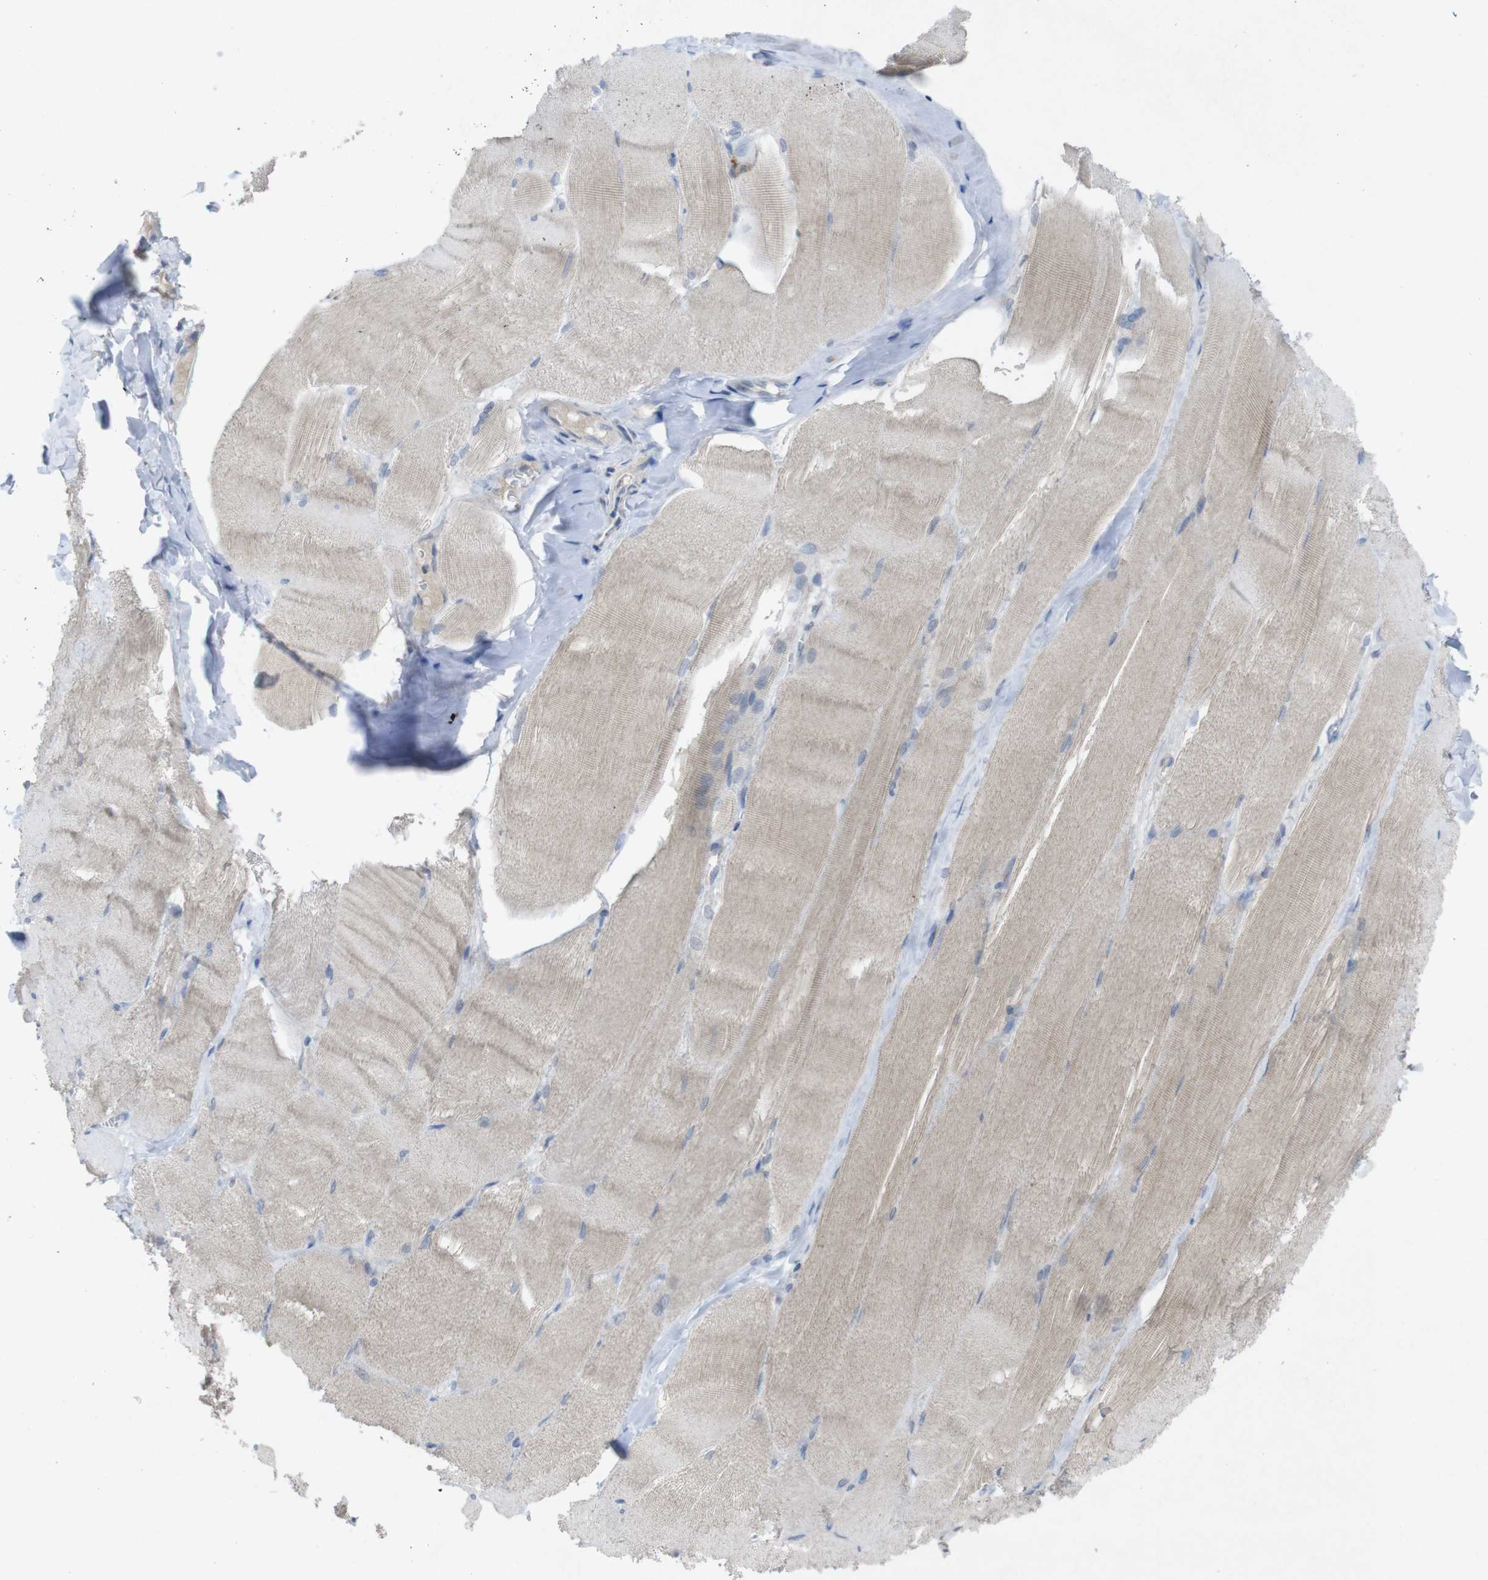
{"staining": {"intensity": "weak", "quantity": "25%-75%", "location": "cytoplasmic/membranous"}, "tissue": "skeletal muscle", "cell_type": "Myocytes", "image_type": "normal", "snomed": [{"axis": "morphology", "description": "Normal tissue, NOS"}, {"axis": "morphology", "description": "Squamous cell carcinoma, NOS"}, {"axis": "topography", "description": "Skeletal muscle"}], "caption": "Immunohistochemical staining of benign human skeletal muscle exhibits 25%-75% levels of weak cytoplasmic/membranous protein staining in about 25%-75% of myocytes.", "gene": "SLAMF7", "patient": {"sex": "male", "age": 51}}